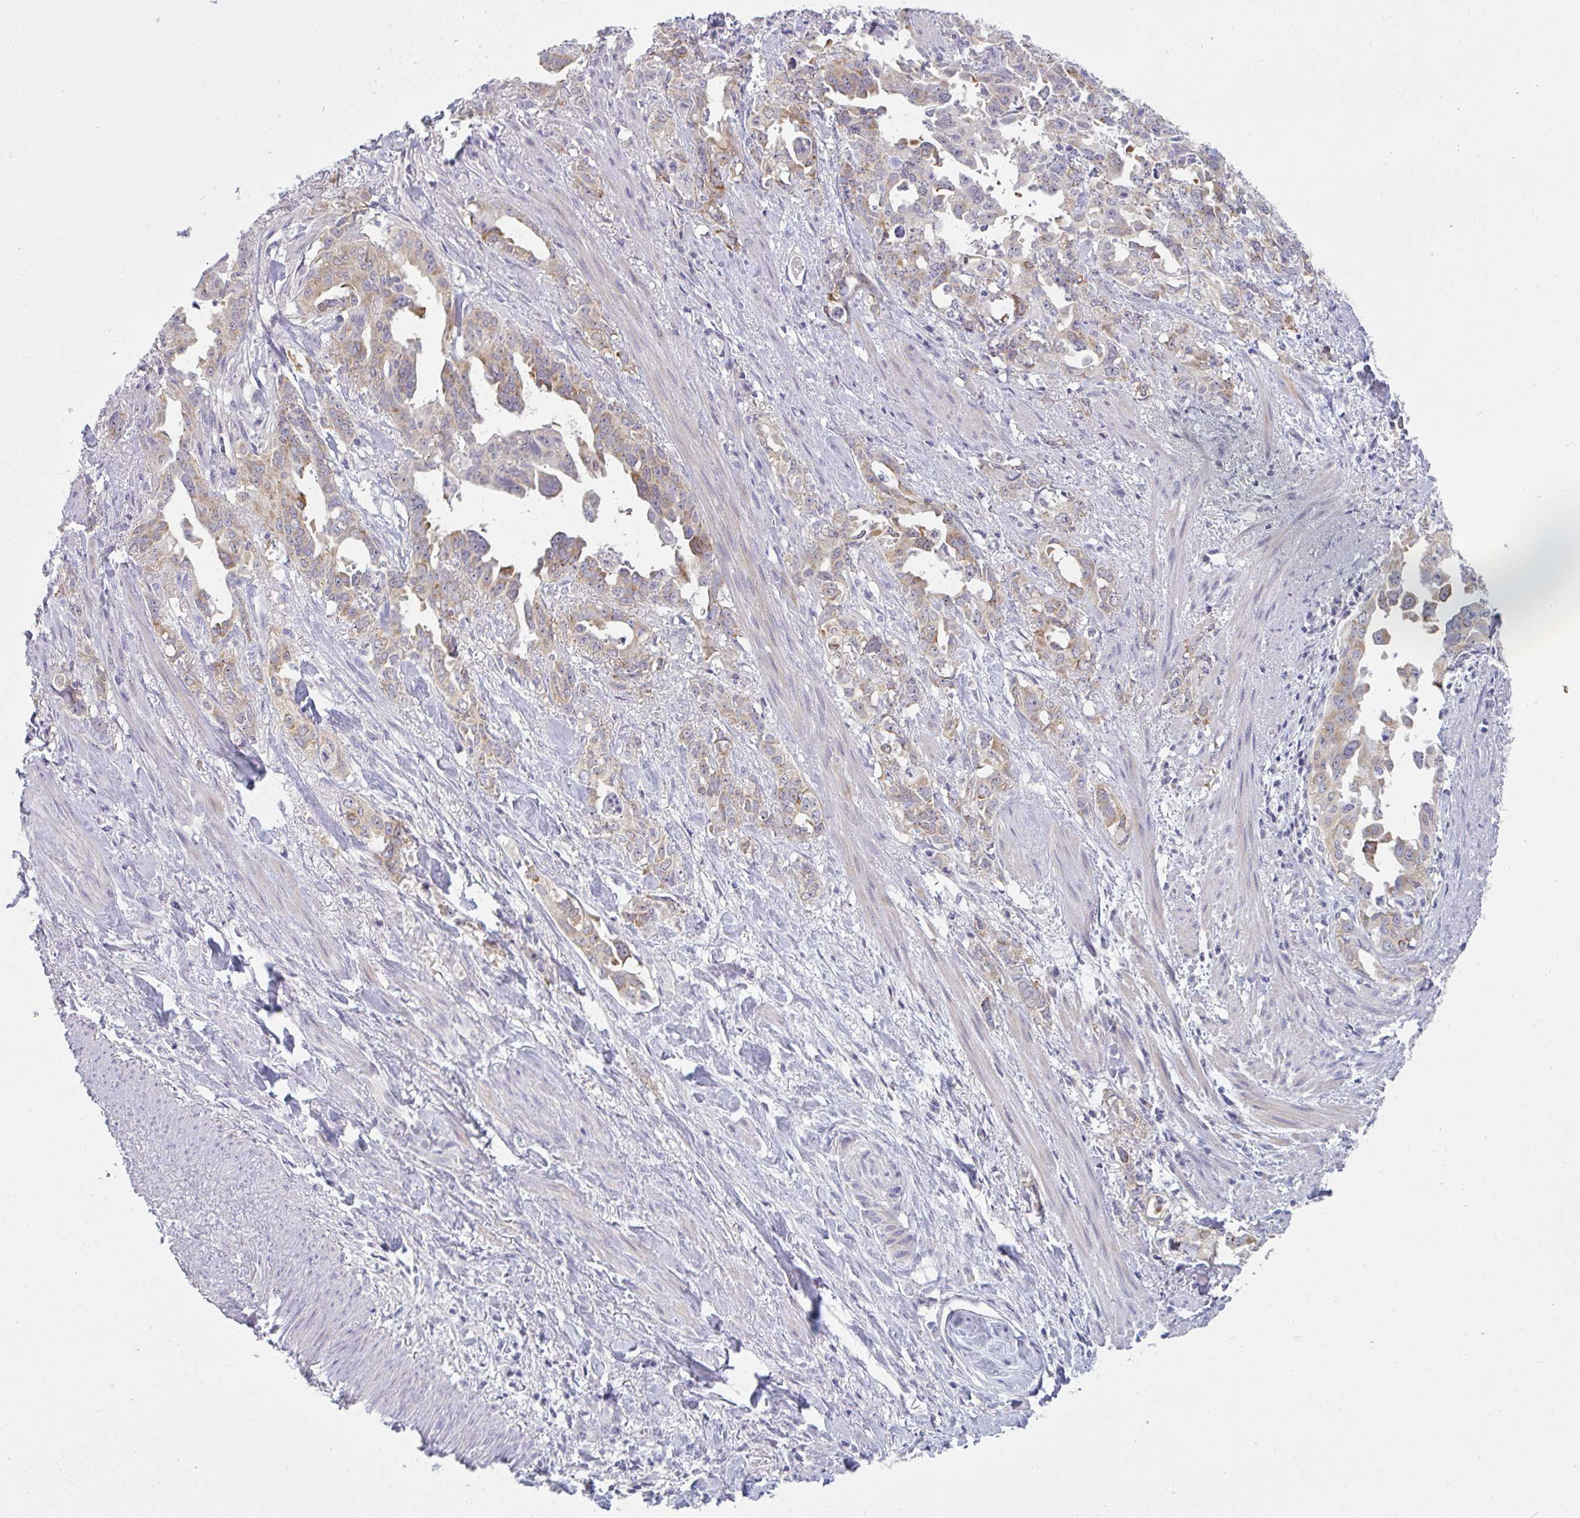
{"staining": {"intensity": "weak", "quantity": ">75%", "location": "cytoplasmic/membranous"}, "tissue": "endometrial cancer", "cell_type": "Tumor cells", "image_type": "cancer", "snomed": [{"axis": "morphology", "description": "Adenocarcinoma, NOS"}, {"axis": "topography", "description": "Endometrium"}], "caption": "This is a micrograph of immunohistochemistry (IHC) staining of endometrial adenocarcinoma, which shows weak positivity in the cytoplasmic/membranous of tumor cells.", "gene": "PPFIA4", "patient": {"sex": "female", "age": 65}}